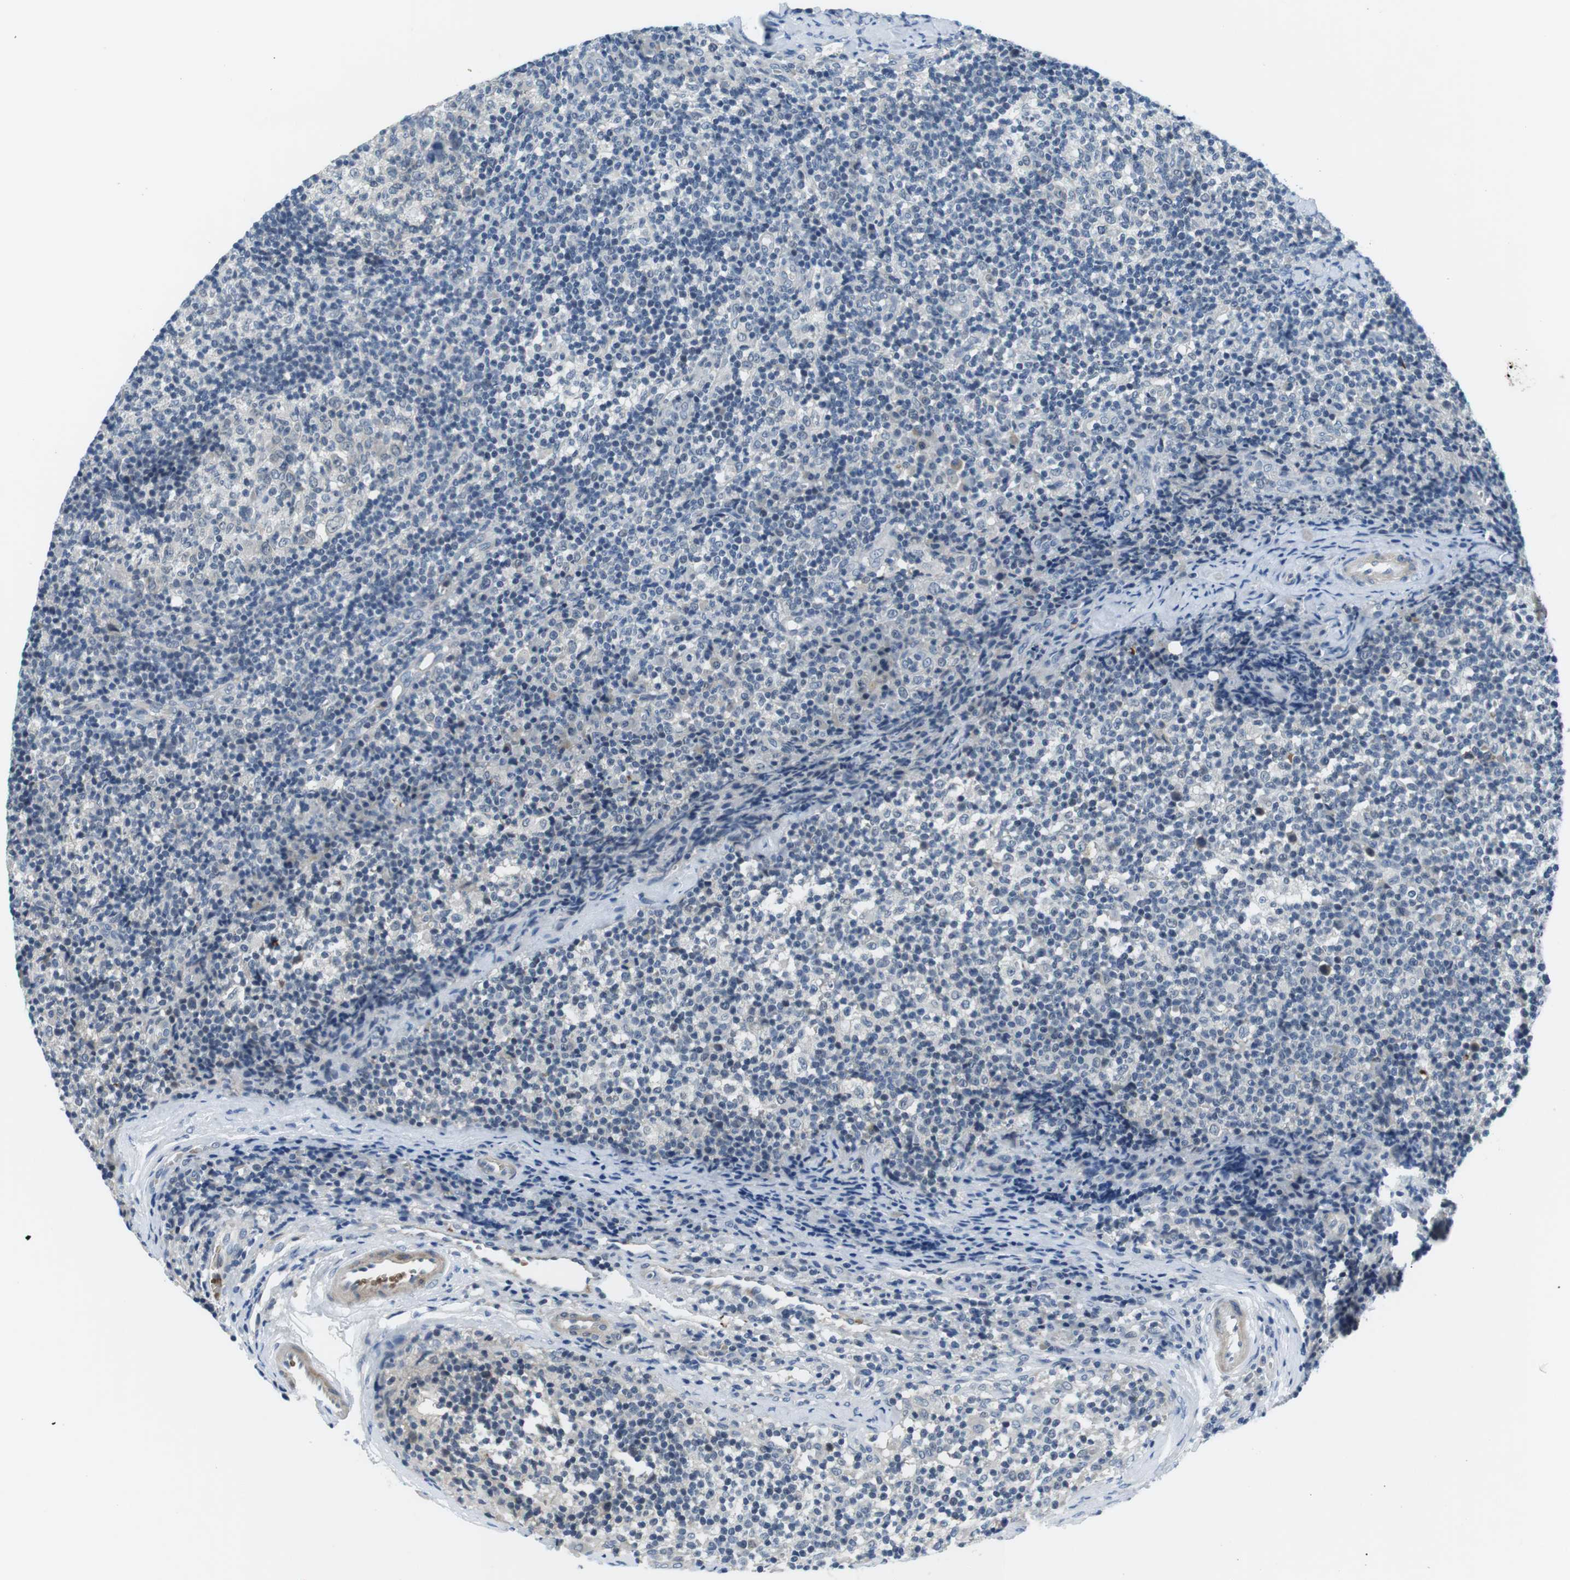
{"staining": {"intensity": "negative", "quantity": "none", "location": "none"}, "tissue": "lymph node", "cell_type": "Germinal center cells", "image_type": "normal", "snomed": [{"axis": "morphology", "description": "Normal tissue, NOS"}, {"axis": "morphology", "description": "Inflammation, NOS"}, {"axis": "topography", "description": "Lymph node"}], "caption": "A high-resolution histopathology image shows IHC staining of benign lymph node, which shows no significant positivity in germinal center cells. Nuclei are stained in blue.", "gene": "WSCD1", "patient": {"sex": "male", "age": 55}}